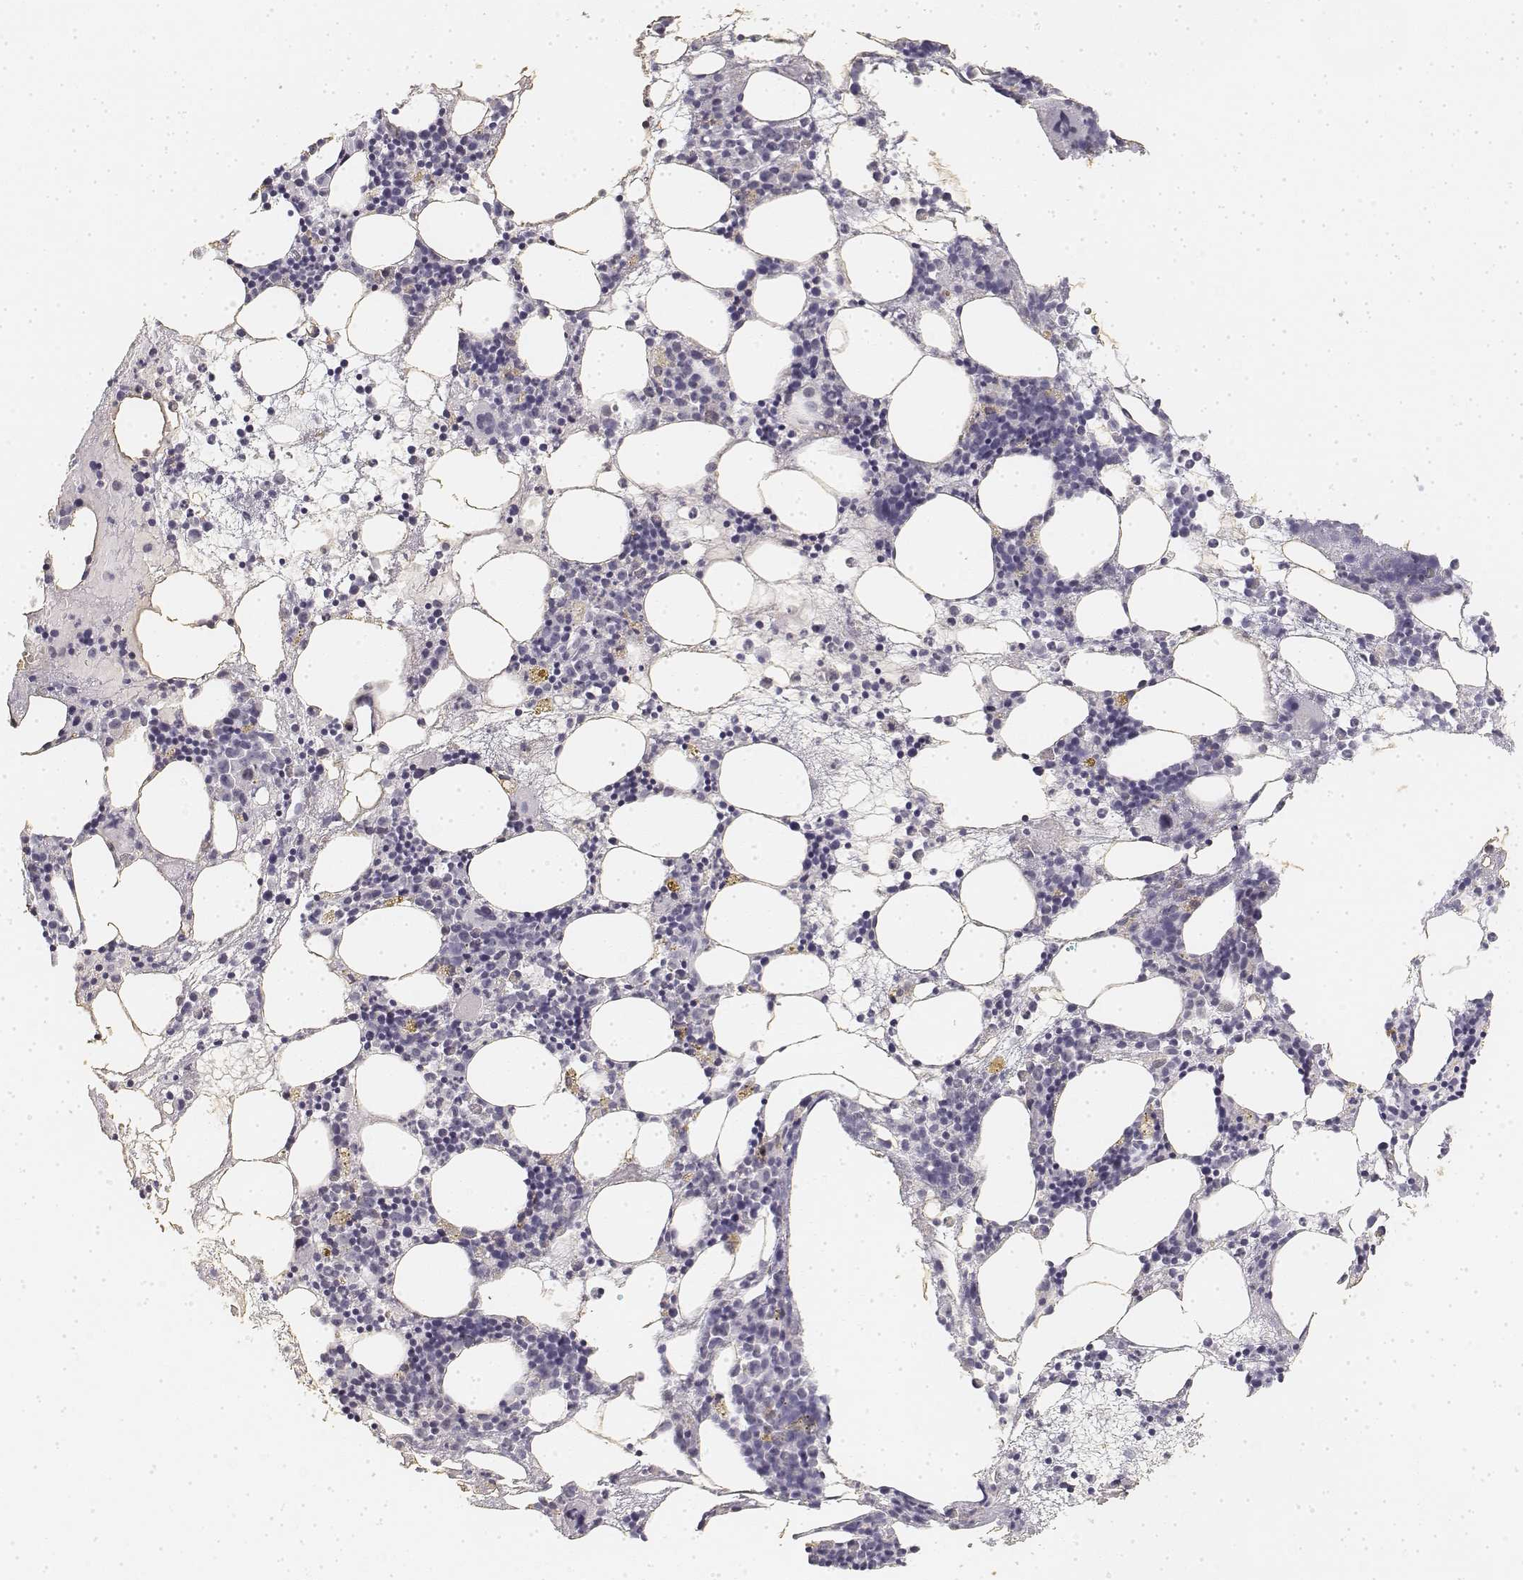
{"staining": {"intensity": "negative", "quantity": "none", "location": "none"}, "tissue": "bone marrow", "cell_type": "Hematopoietic cells", "image_type": "normal", "snomed": [{"axis": "morphology", "description": "Normal tissue, NOS"}, {"axis": "topography", "description": "Bone marrow"}], "caption": "Immunohistochemical staining of unremarkable human bone marrow displays no significant positivity in hematopoietic cells.", "gene": "KRT84", "patient": {"sex": "male", "age": 54}}